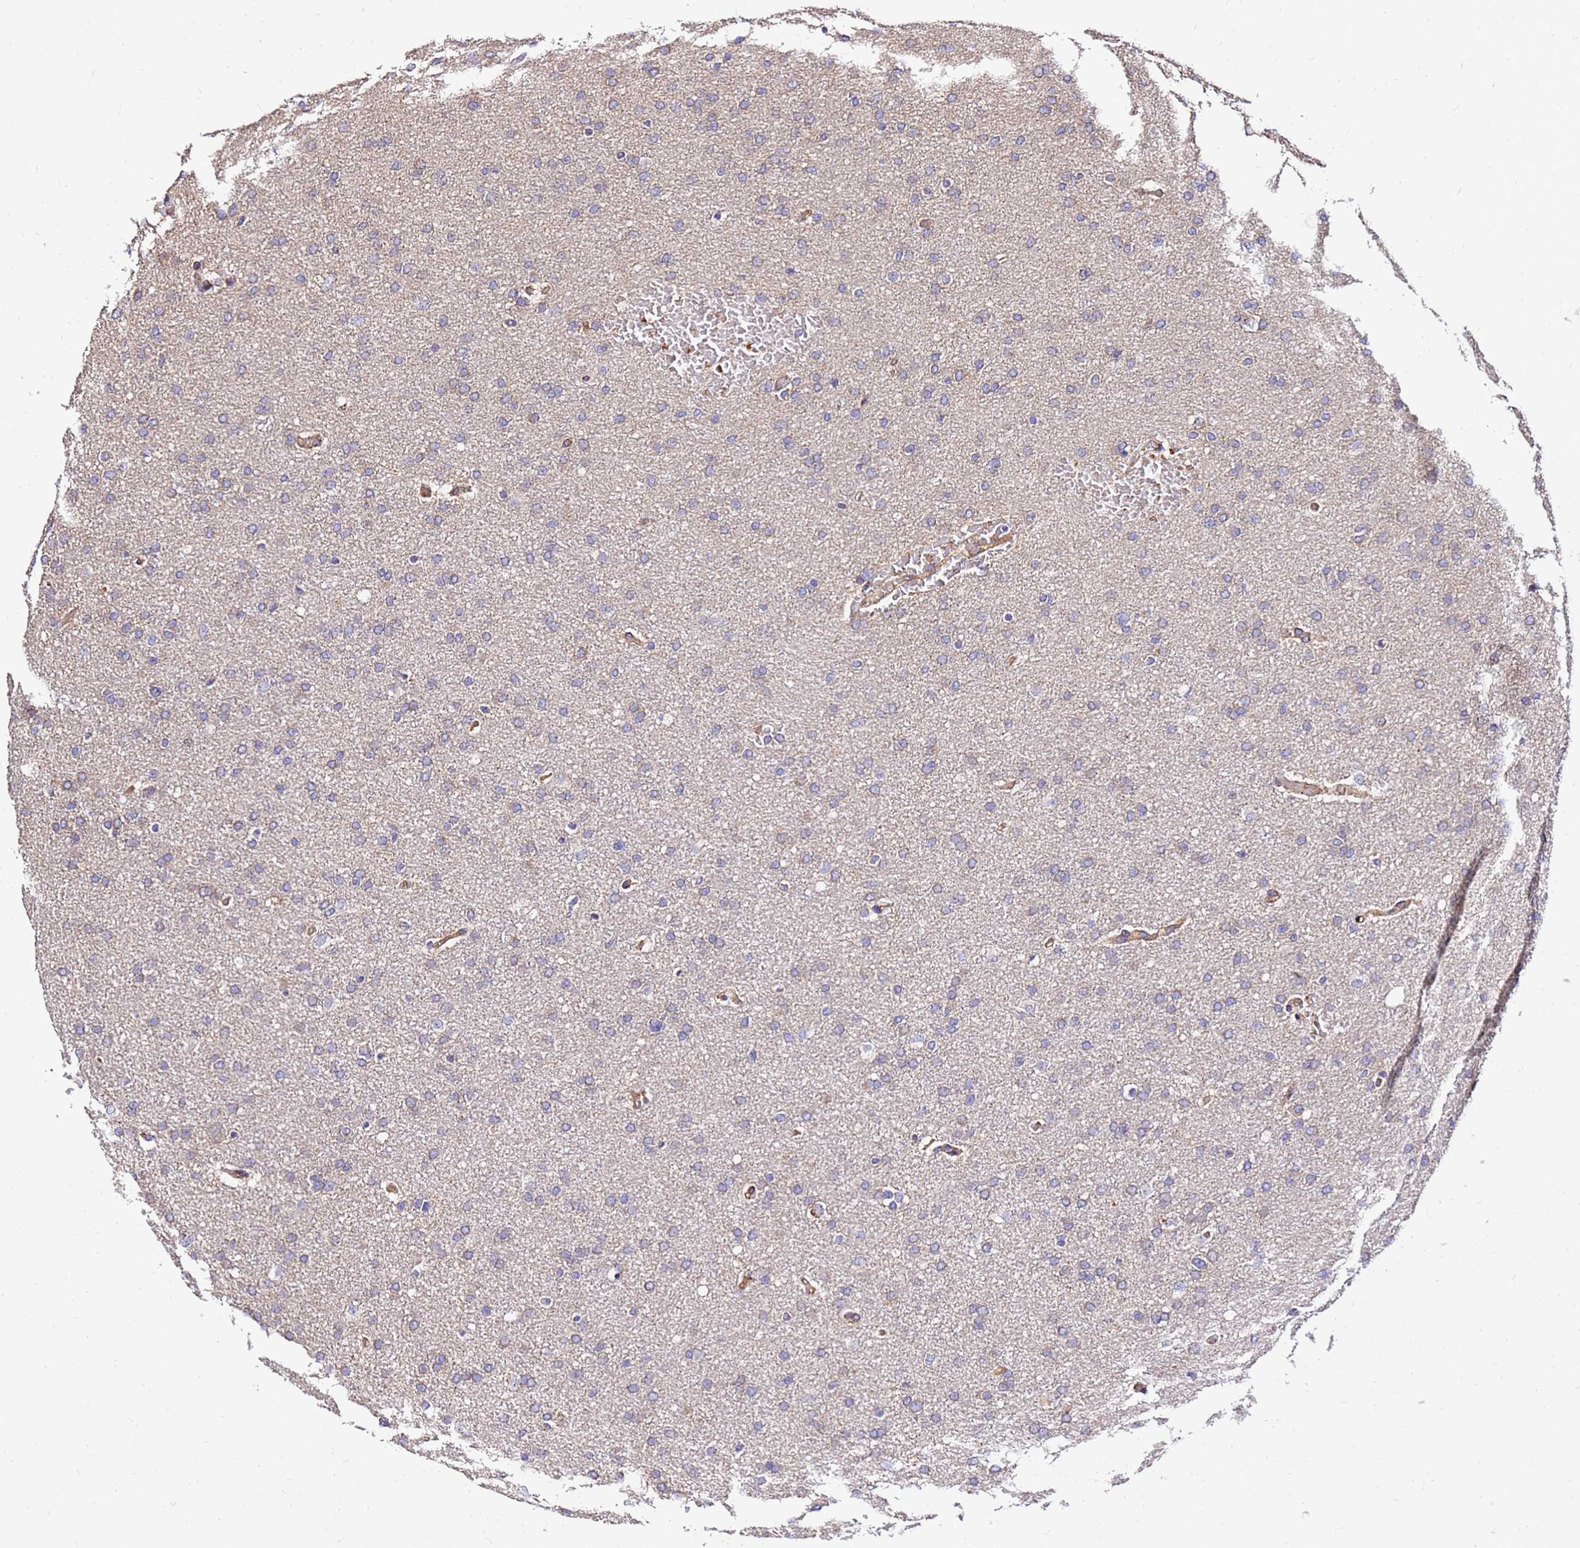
{"staining": {"intensity": "weak", "quantity": "<25%", "location": "cytoplasmic/membranous"}, "tissue": "glioma", "cell_type": "Tumor cells", "image_type": "cancer", "snomed": [{"axis": "morphology", "description": "Glioma, malignant, High grade"}, {"axis": "topography", "description": "Cerebral cortex"}], "caption": "The immunohistochemistry (IHC) image has no significant positivity in tumor cells of glioma tissue. (DAB IHC visualized using brightfield microscopy, high magnification).", "gene": "WWC2", "patient": {"sex": "female", "age": 36}}